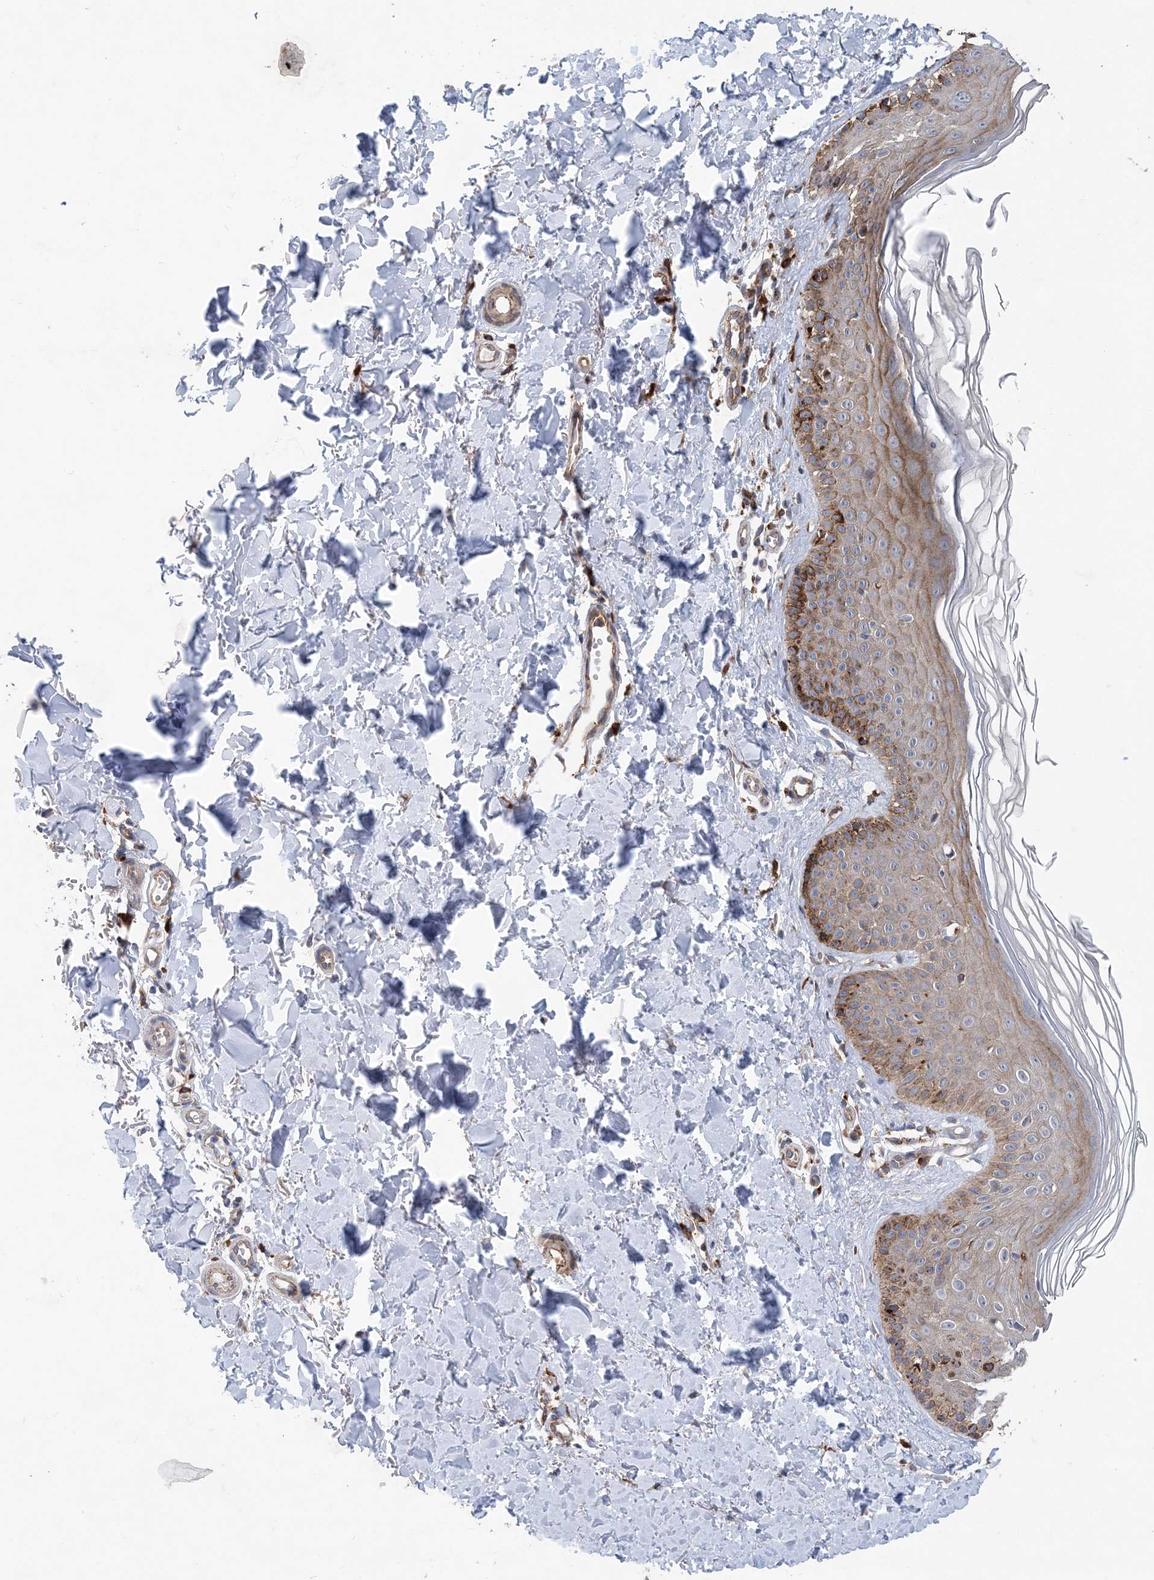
{"staining": {"intensity": "negative", "quantity": "none", "location": "none"}, "tissue": "skin", "cell_type": "Fibroblasts", "image_type": "normal", "snomed": [{"axis": "morphology", "description": "Normal tissue, NOS"}, {"axis": "topography", "description": "Skin"}], "caption": "Immunohistochemistry (IHC) of benign human skin exhibits no positivity in fibroblasts.", "gene": "PTTG1IP", "patient": {"sex": "male", "age": 52}}